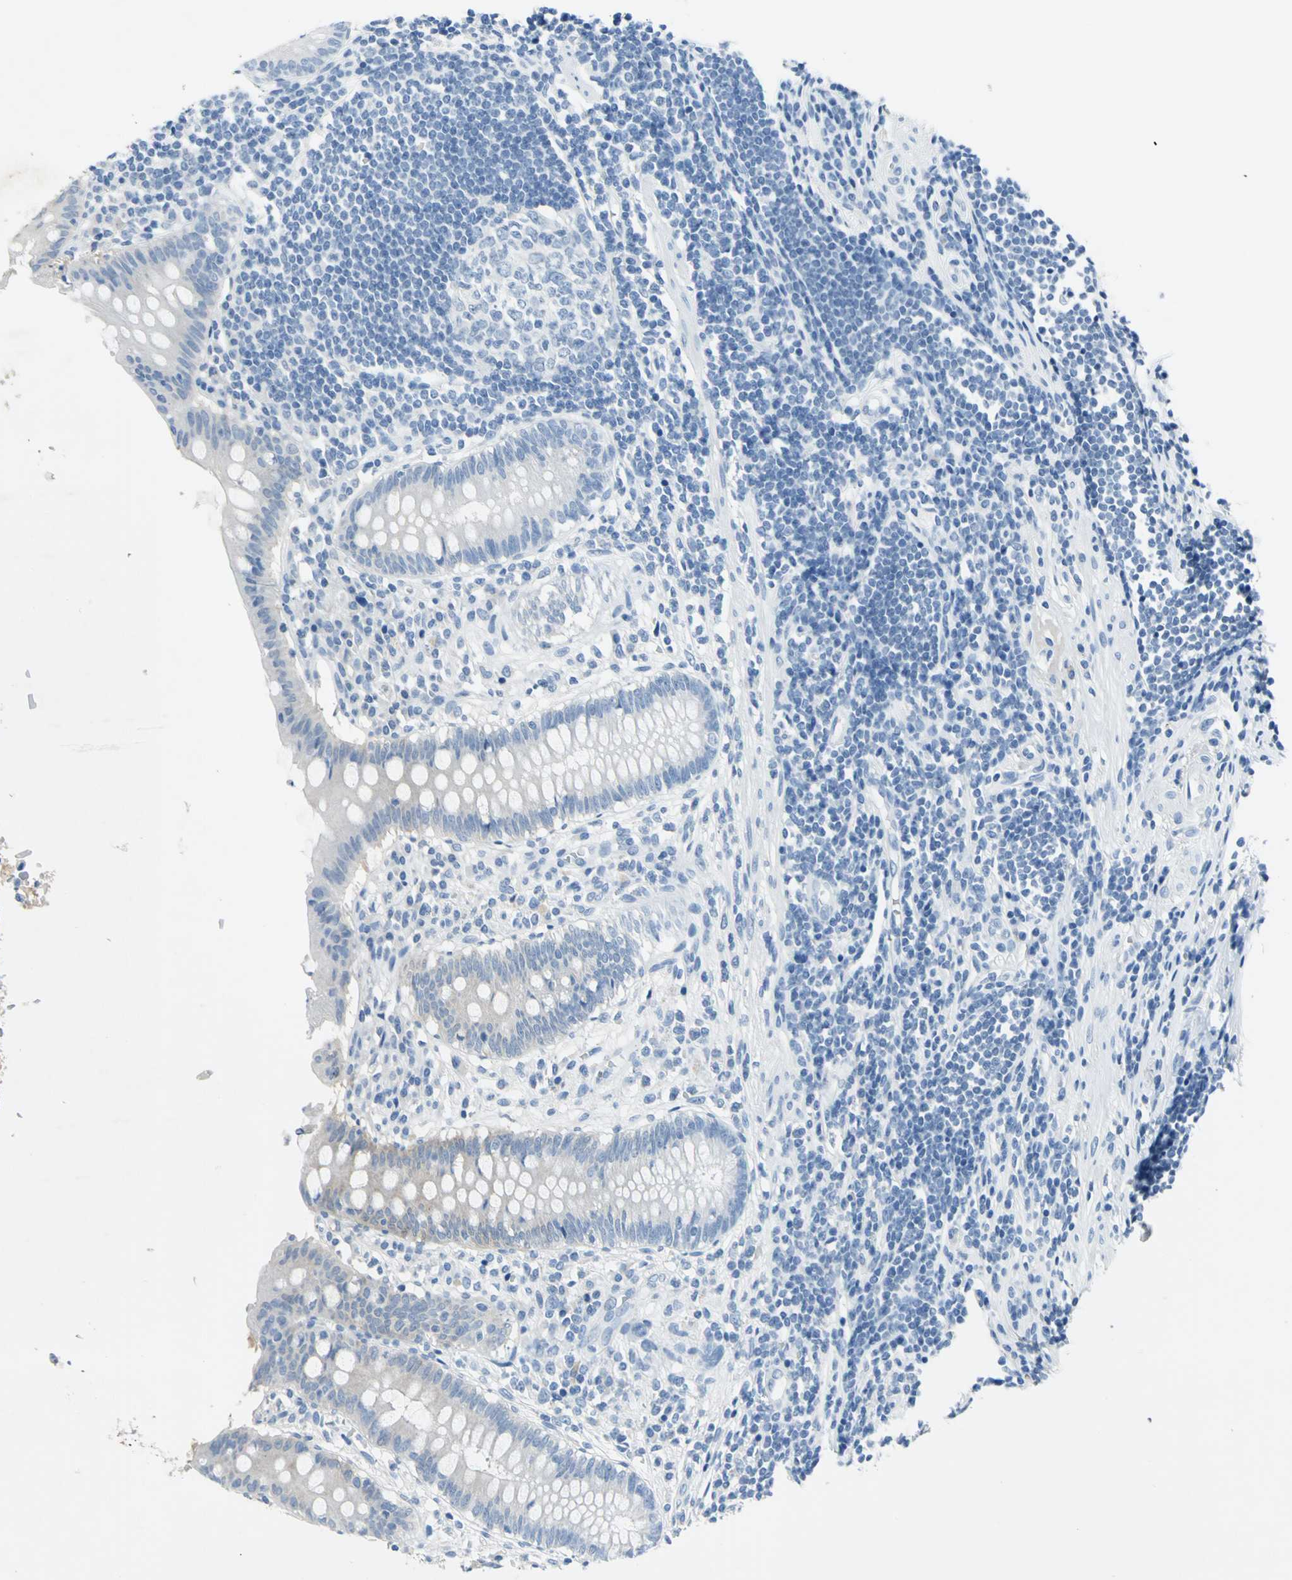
{"staining": {"intensity": "weak", "quantity": "<25%", "location": "cytoplasmic/membranous"}, "tissue": "appendix", "cell_type": "Glandular cells", "image_type": "normal", "snomed": [{"axis": "morphology", "description": "Normal tissue, NOS"}, {"axis": "topography", "description": "Appendix"}], "caption": "Immunohistochemistry histopathology image of normal human appendix stained for a protein (brown), which displays no staining in glandular cells.", "gene": "PKLR", "patient": {"sex": "female", "age": 50}}